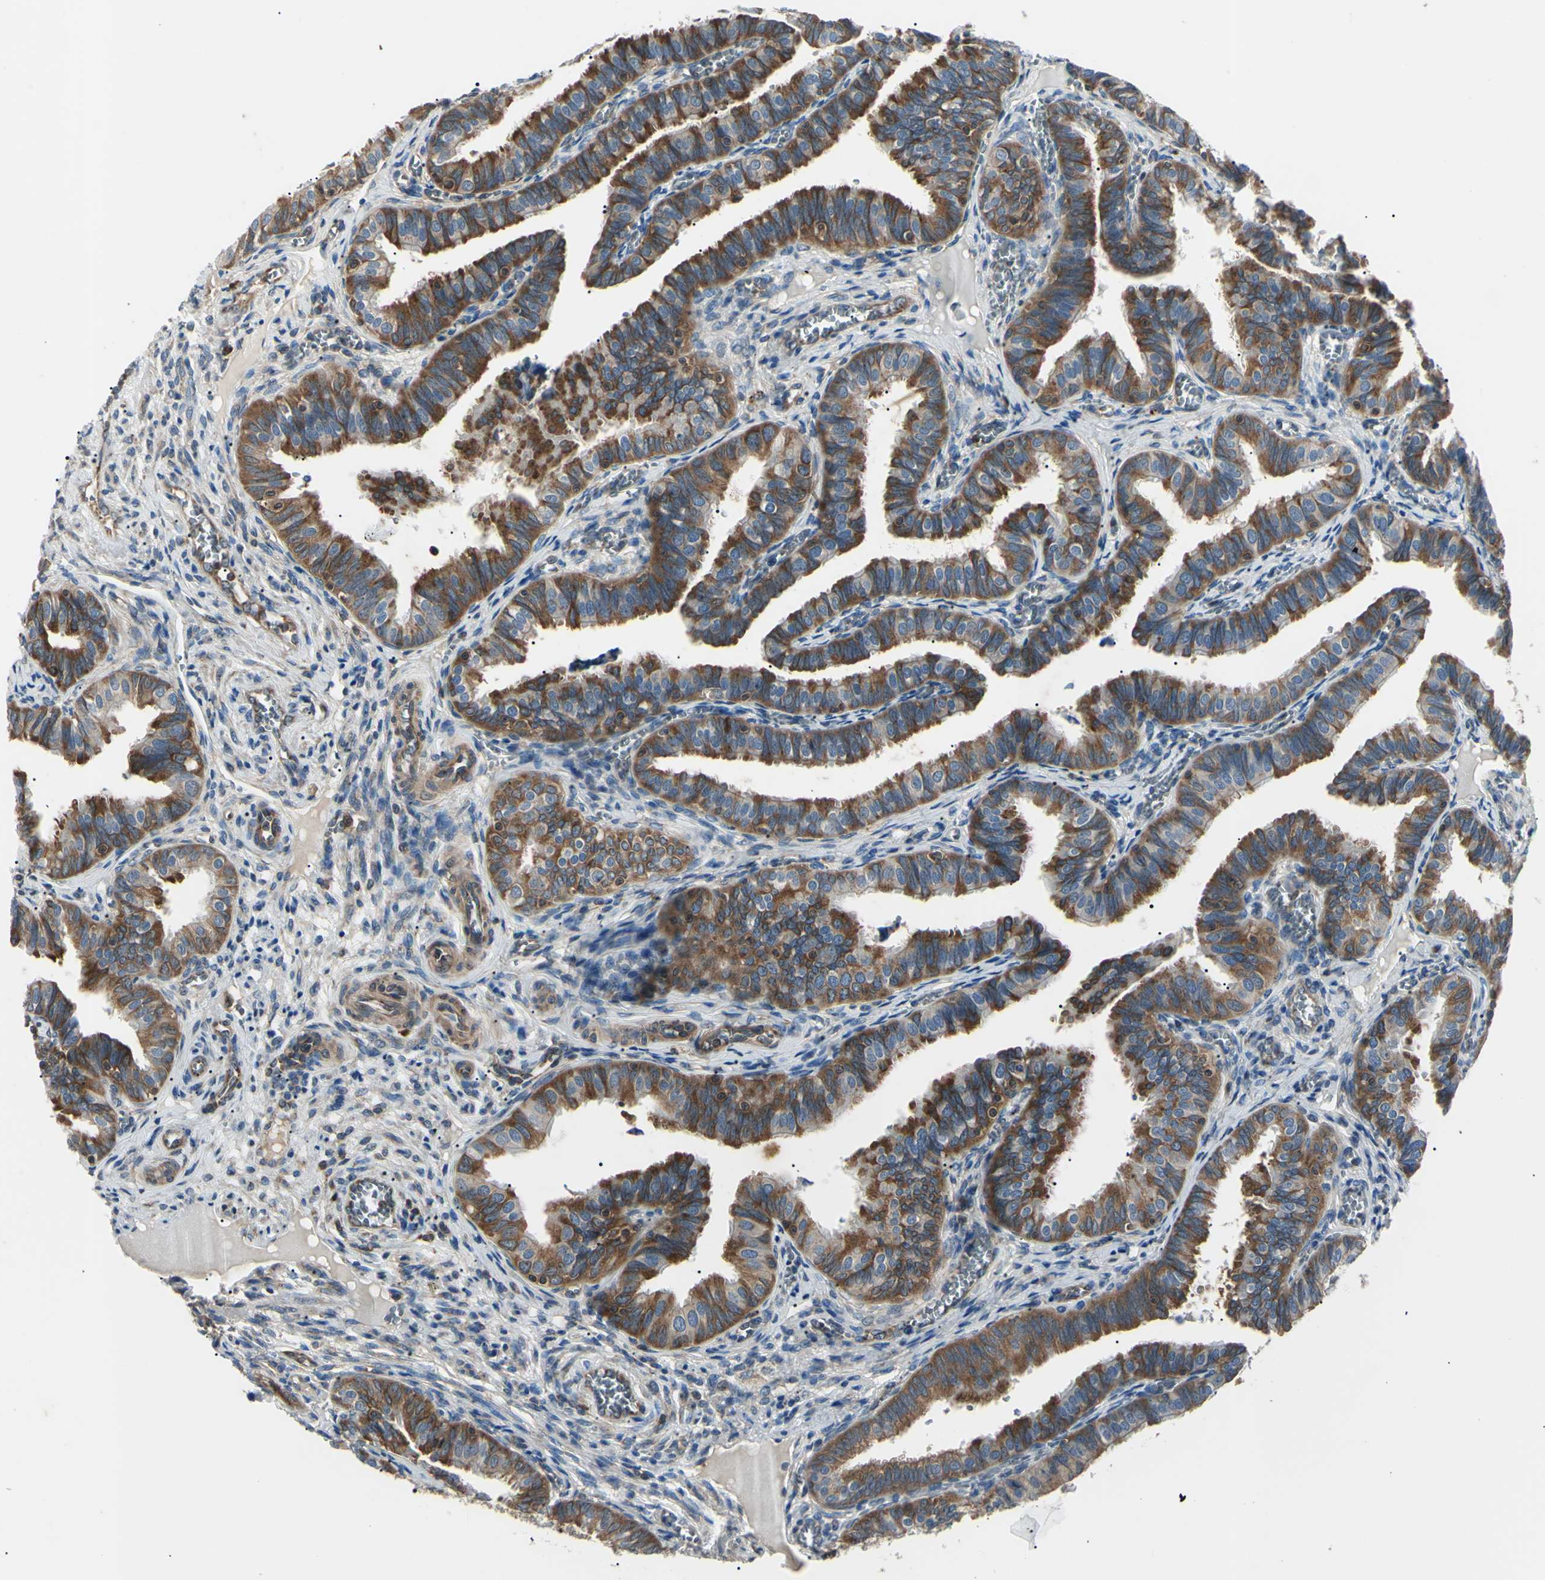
{"staining": {"intensity": "strong", "quantity": ">75%", "location": "cytoplasmic/membranous"}, "tissue": "fallopian tube", "cell_type": "Glandular cells", "image_type": "normal", "snomed": [{"axis": "morphology", "description": "Normal tissue, NOS"}, {"axis": "topography", "description": "Fallopian tube"}], "caption": "Benign fallopian tube was stained to show a protein in brown. There is high levels of strong cytoplasmic/membranous staining in about >75% of glandular cells.", "gene": "MAPRE1", "patient": {"sex": "female", "age": 46}}